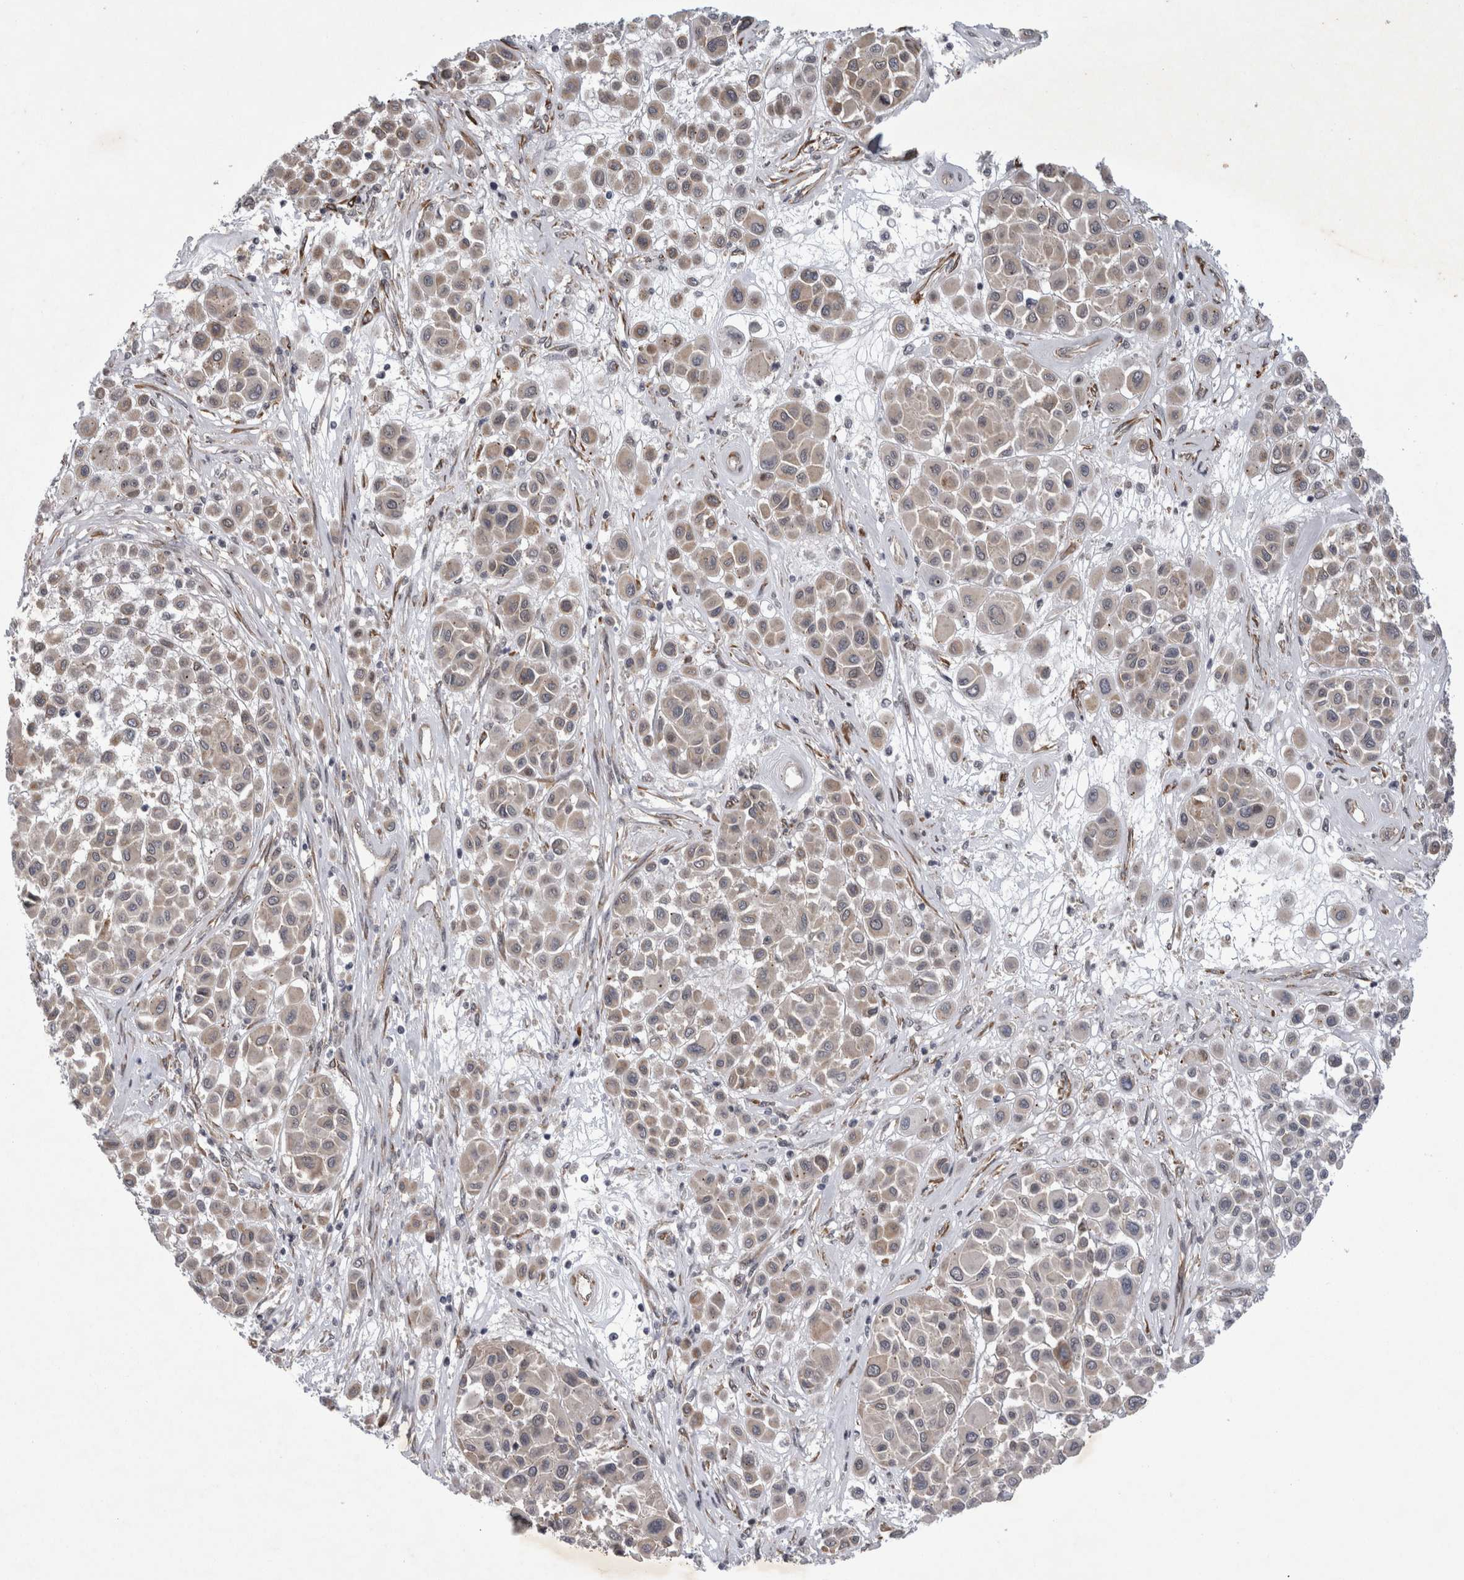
{"staining": {"intensity": "weak", "quantity": "<25%", "location": "cytoplasmic/membranous"}, "tissue": "melanoma", "cell_type": "Tumor cells", "image_type": "cancer", "snomed": [{"axis": "morphology", "description": "Malignant melanoma, Metastatic site"}, {"axis": "topography", "description": "Soft tissue"}], "caption": "DAB (3,3'-diaminobenzidine) immunohistochemical staining of human melanoma exhibits no significant staining in tumor cells. (Stains: DAB (3,3'-diaminobenzidine) IHC with hematoxylin counter stain, Microscopy: brightfield microscopy at high magnification).", "gene": "PARP11", "patient": {"sex": "male", "age": 41}}